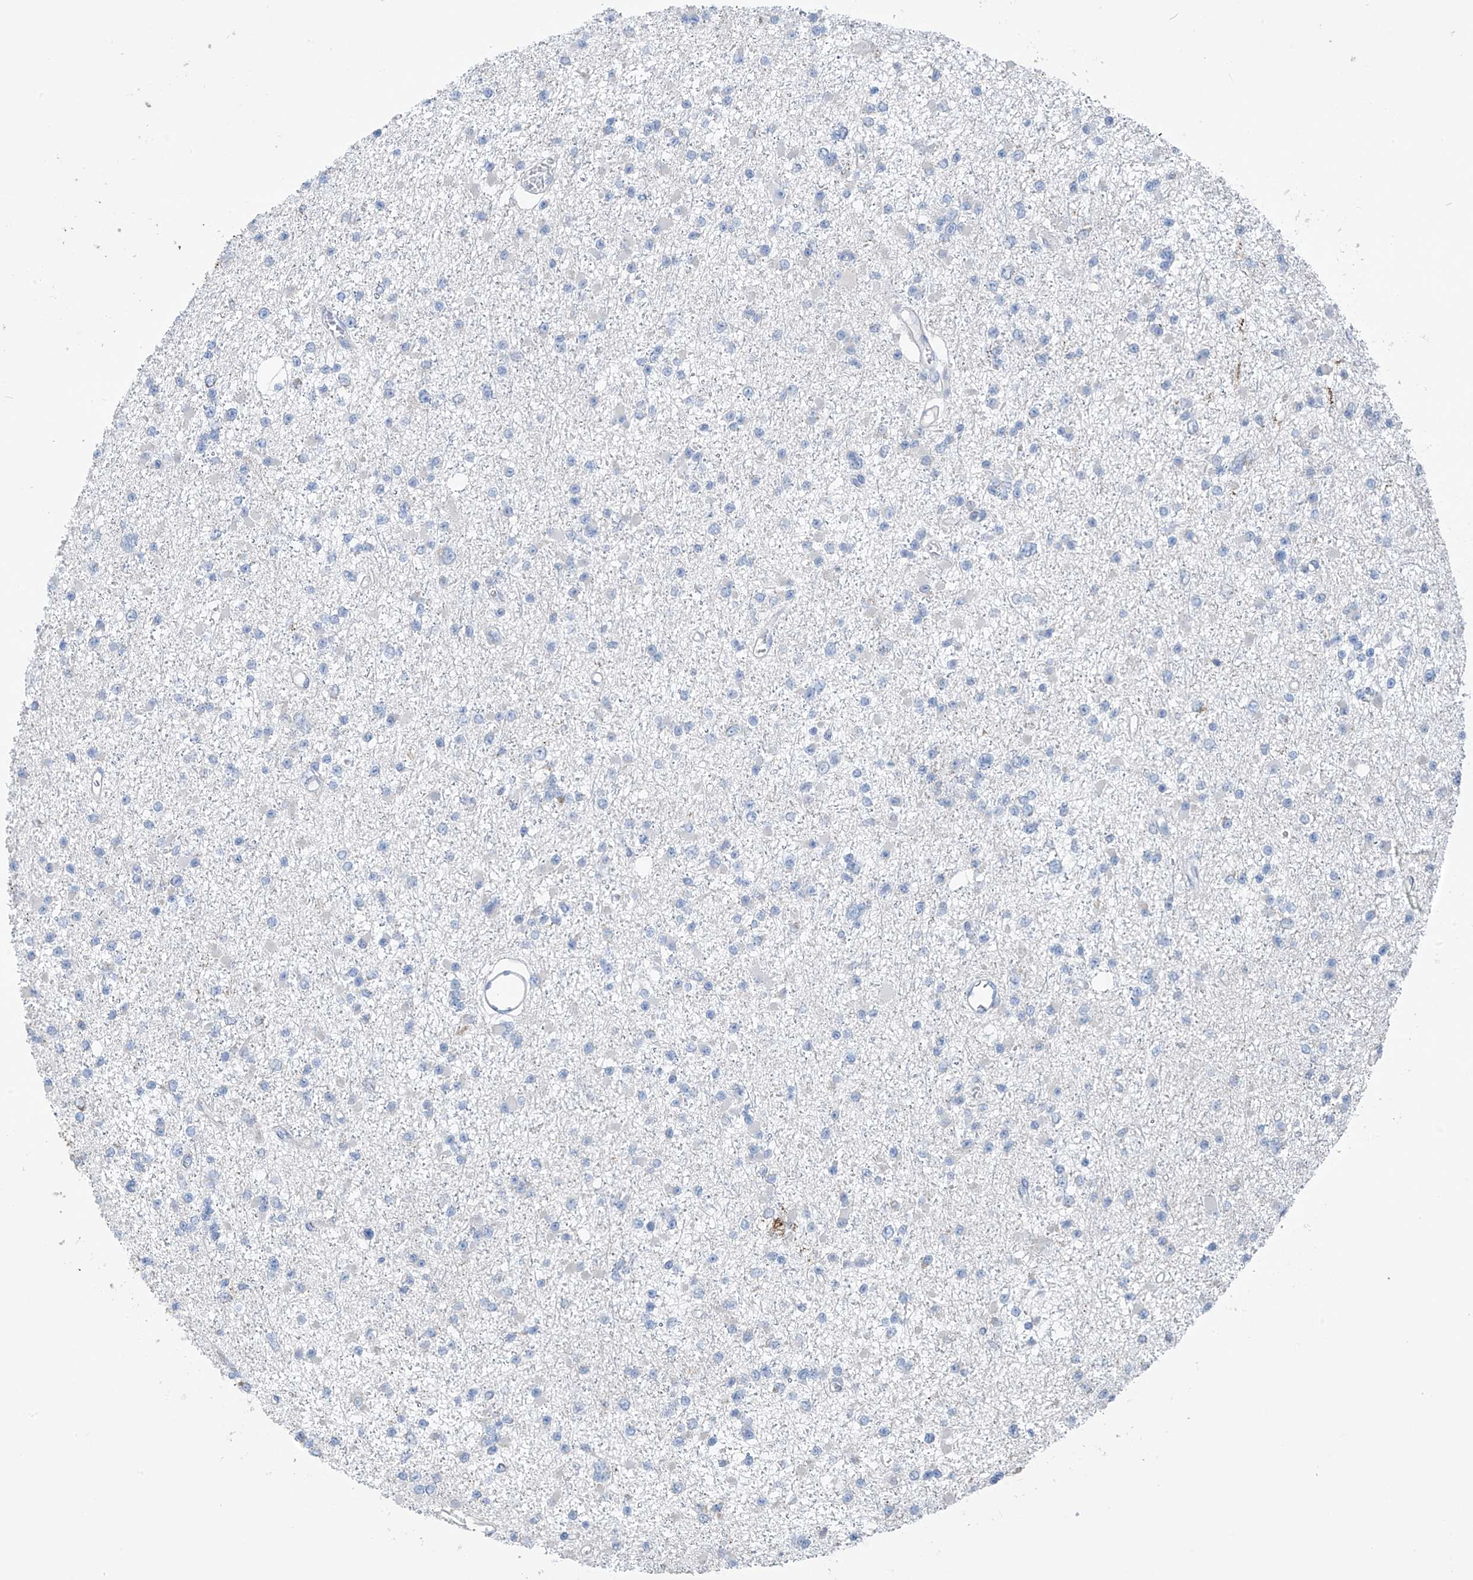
{"staining": {"intensity": "negative", "quantity": "none", "location": "none"}, "tissue": "glioma", "cell_type": "Tumor cells", "image_type": "cancer", "snomed": [{"axis": "morphology", "description": "Glioma, malignant, Low grade"}, {"axis": "topography", "description": "Brain"}], "caption": "Immunohistochemical staining of human malignant low-grade glioma reveals no significant expression in tumor cells.", "gene": "SYN3", "patient": {"sex": "female", "age": 22}}